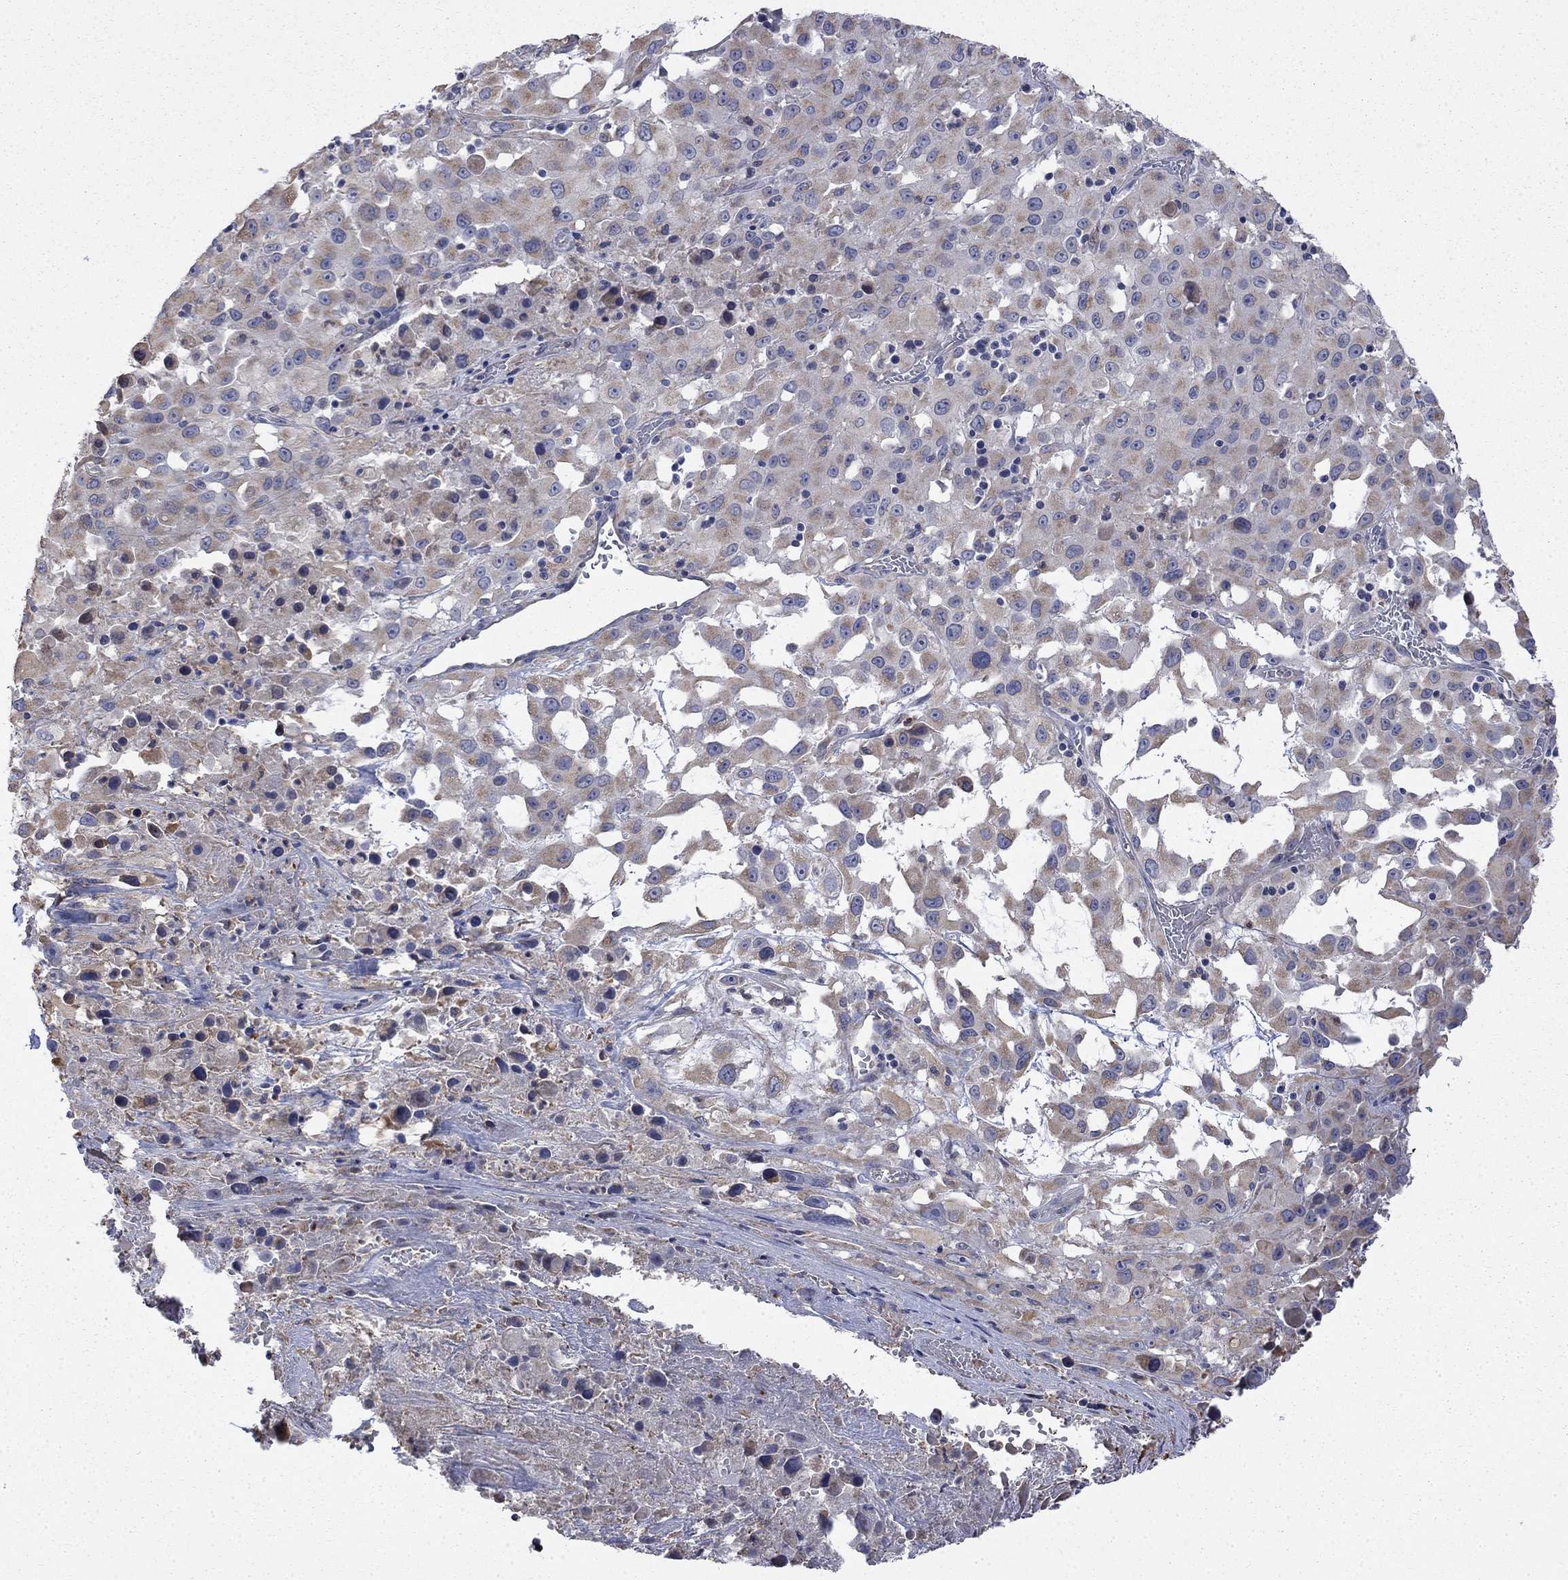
{"staining": {"intensity": "weak", "quantity": ">75%", "location": "cytoplasmic/membranous"}, "tissue": "melanoma", "cell_type": "Tumor cells", "image_type": "cancer", "snomed": [{"axis": "morphology", "description": "Malignant melanoma, Metastatic site"}, {"axis": "topography", "description": "Lymph node"}], "caption": "About >75% of tumor cells in human malignant melanoma (metastatic site) demonstrate weak cytoplasmic/membranous protein expression as visualized by brown immunohistochemical staining.", "gene": "CAMKK2", "patient": {"sex": "male", "age": 50}}